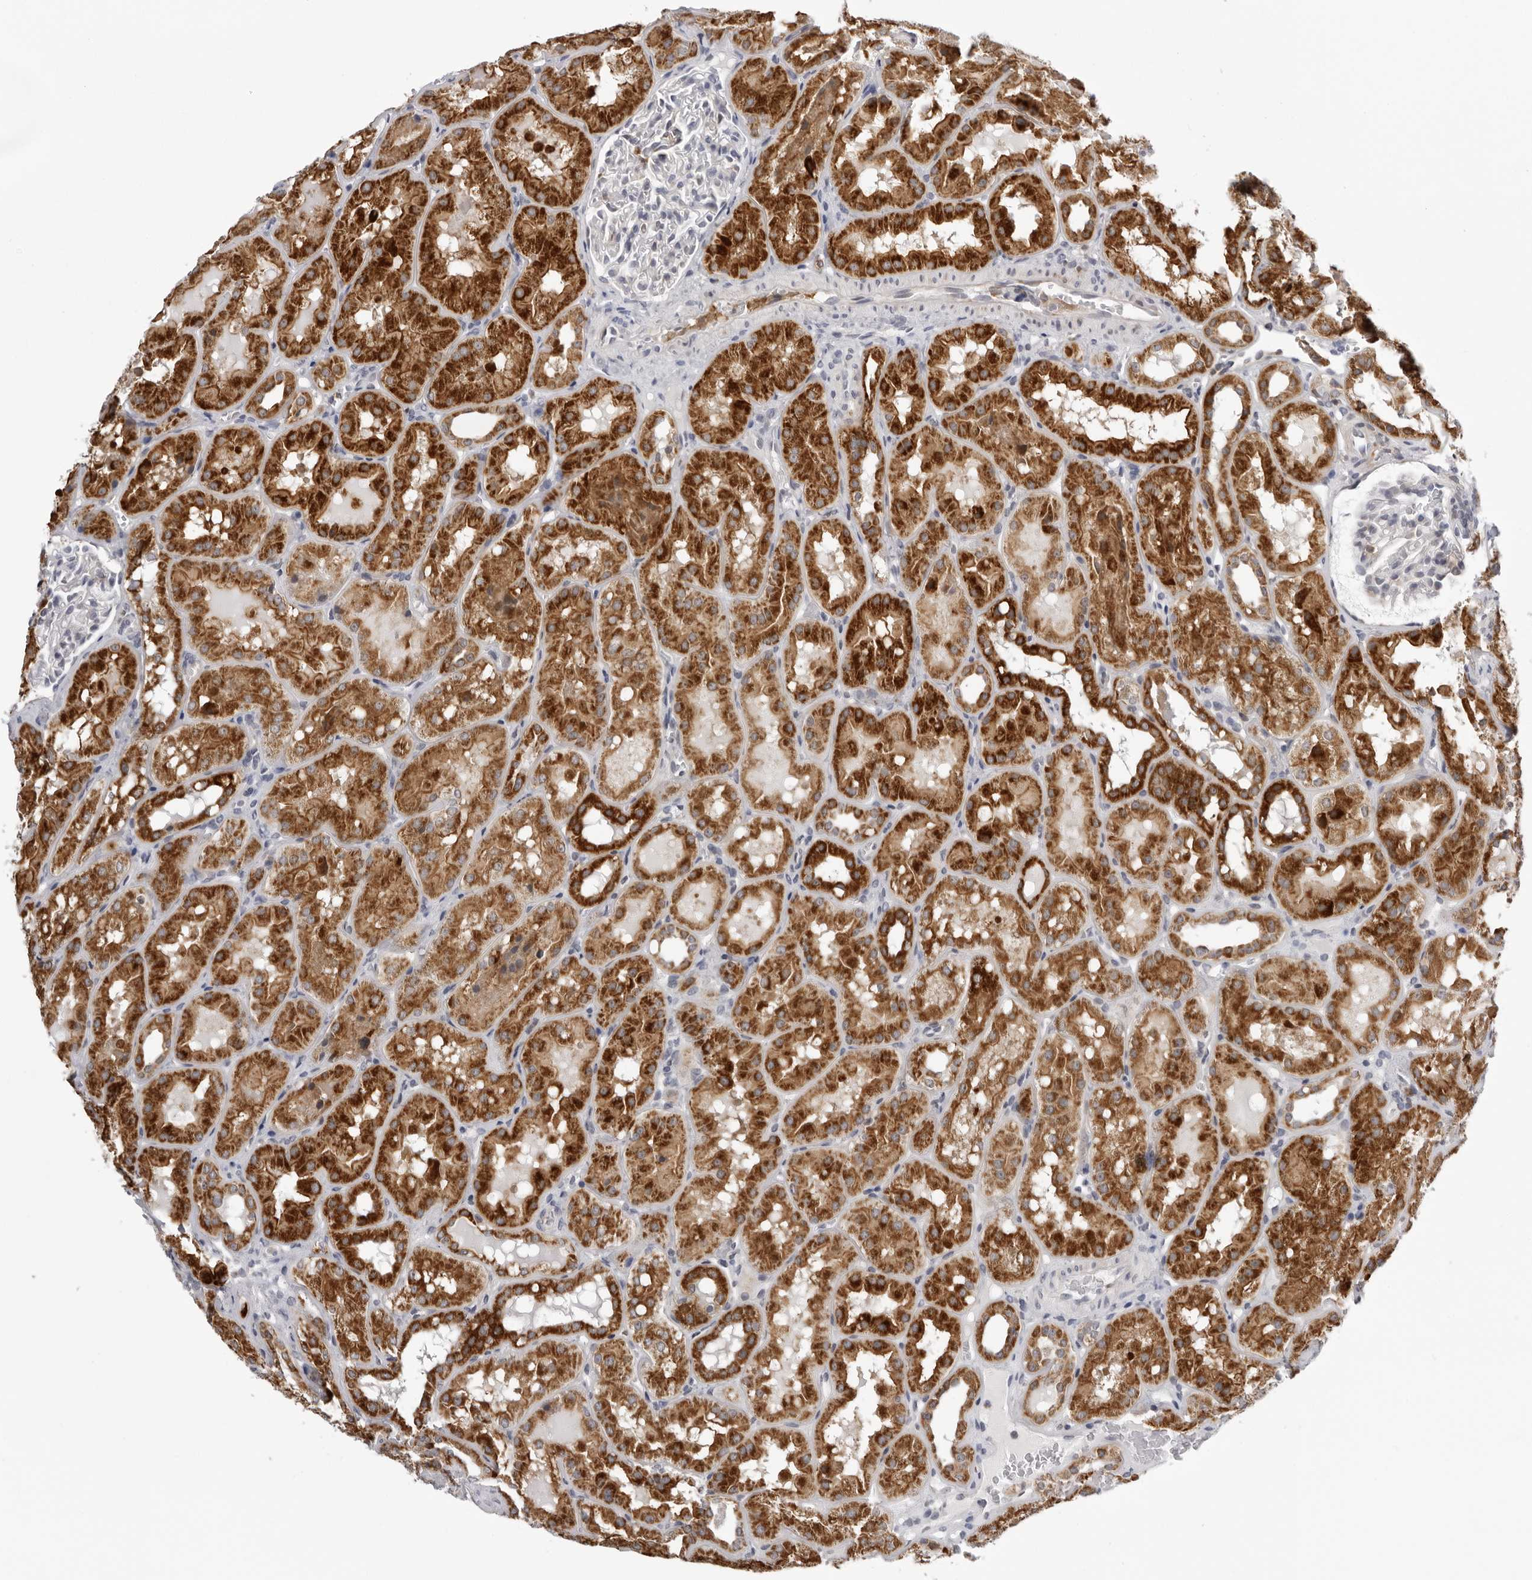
{"staining": {"intensity": "negative", "quantity": "none", "location": "none"}, "tissue": "kidney", "cell_type": "Cells in glomeruli", "image_type": "normal", "snomed": [{"axis": "morphology", "description": "Normal tissue, NOS"}, {"axis": "topography", "description": "Kidney"}], "caption": "DAB immunohistochemical staining of normal kidney displays no significant expression in cells in glomeruli.", "gene": "CPT2", "patient": {"sex": "male", "age": 16}}